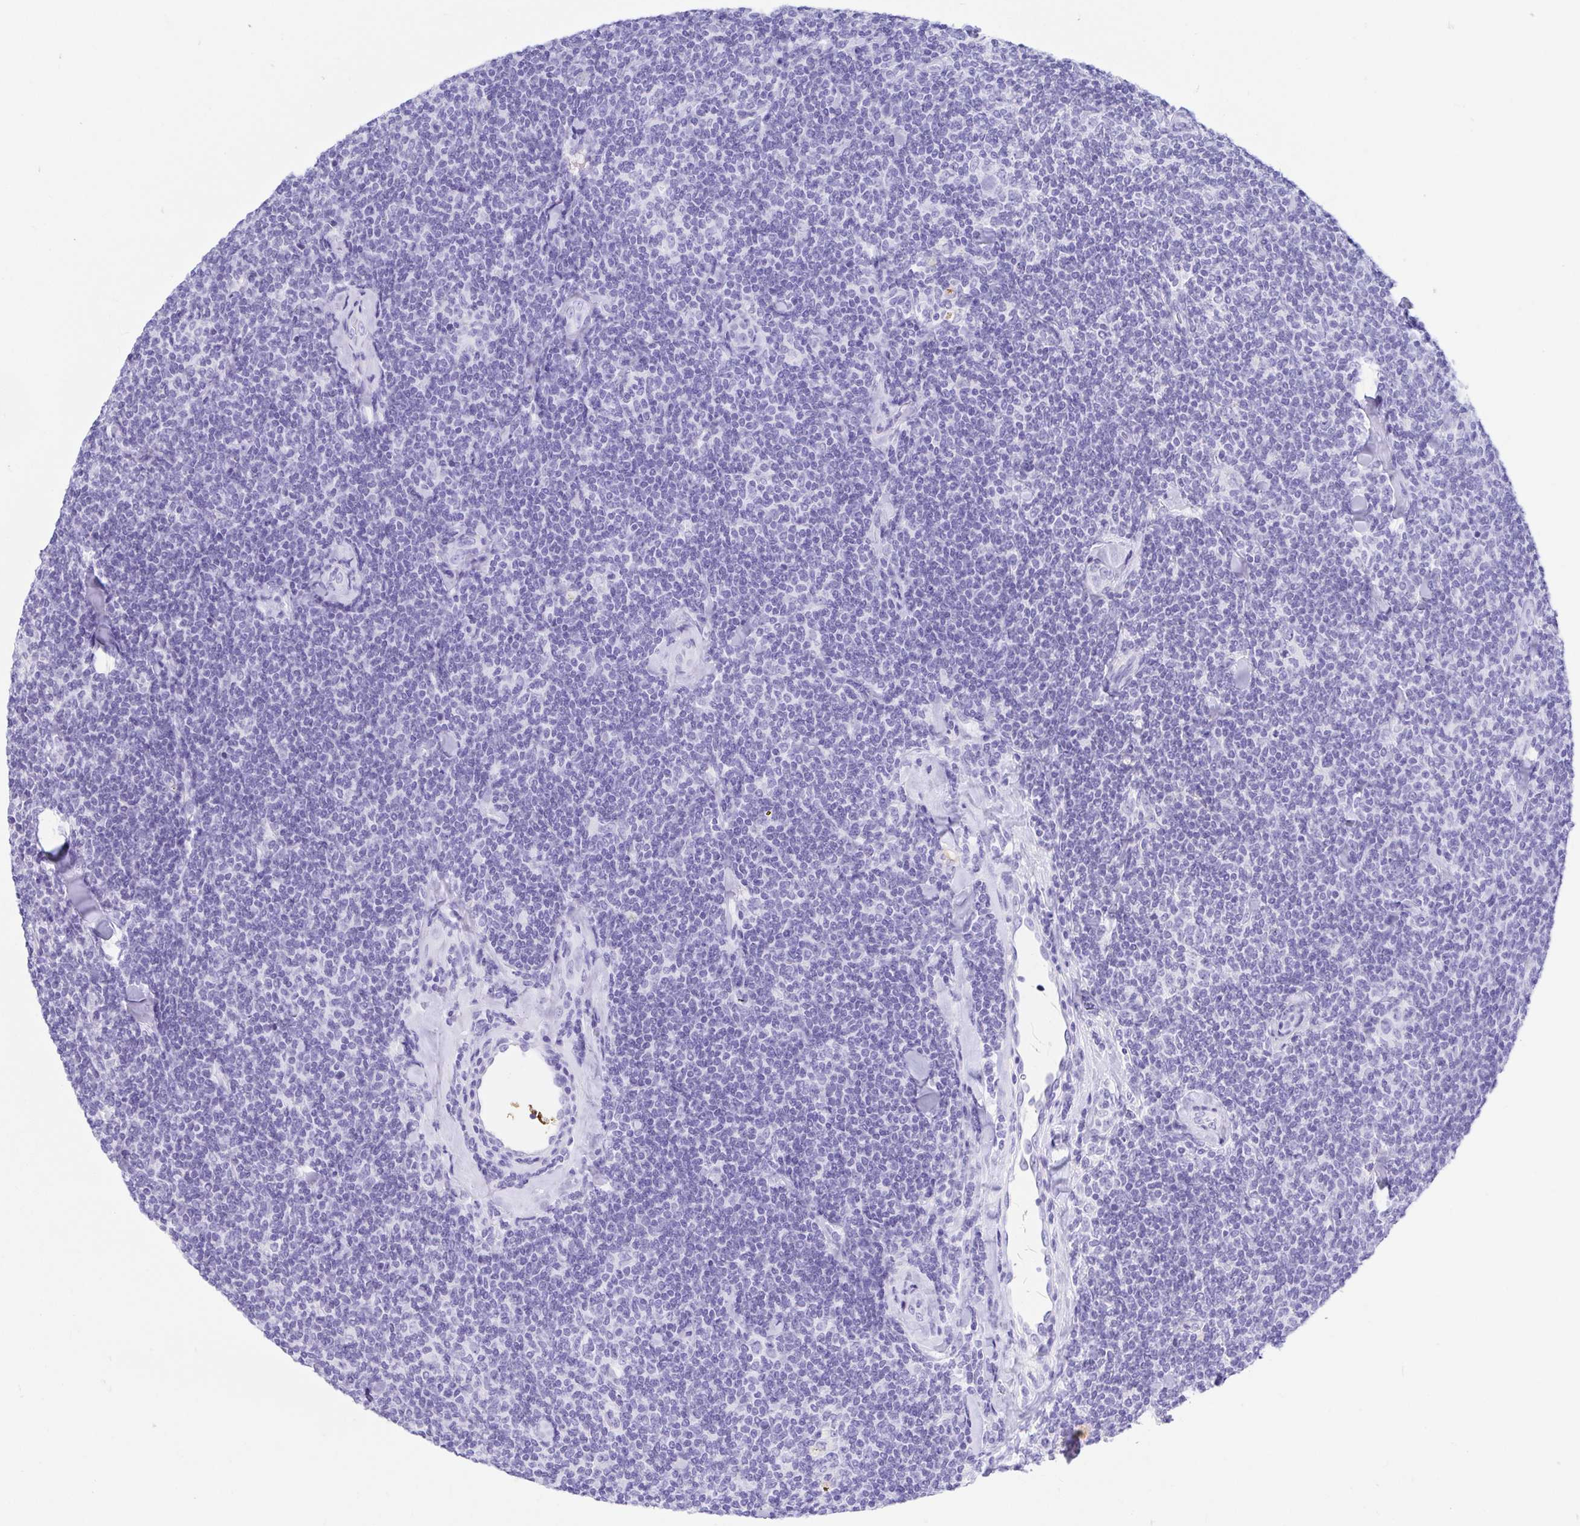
{"staining": {"intensity": "negative", "quantity": "none", "location": "none"}, "tissue": "lymphoma", "cell_type": "Tumor cells", "image_type": "cancer", "snomed": [{"axis": "morphology", "description": "Malignant lymphoma, non-Hodgkin's type, Low grade"}, {"axis": "topography", "description": "Lymph node"}], "caption": "This is an immunohistochemistry image of lymphoma. There is no positivity in tumor cells.", "gene": "GKN1", "patient": {"sex": "female", "age": 56}}